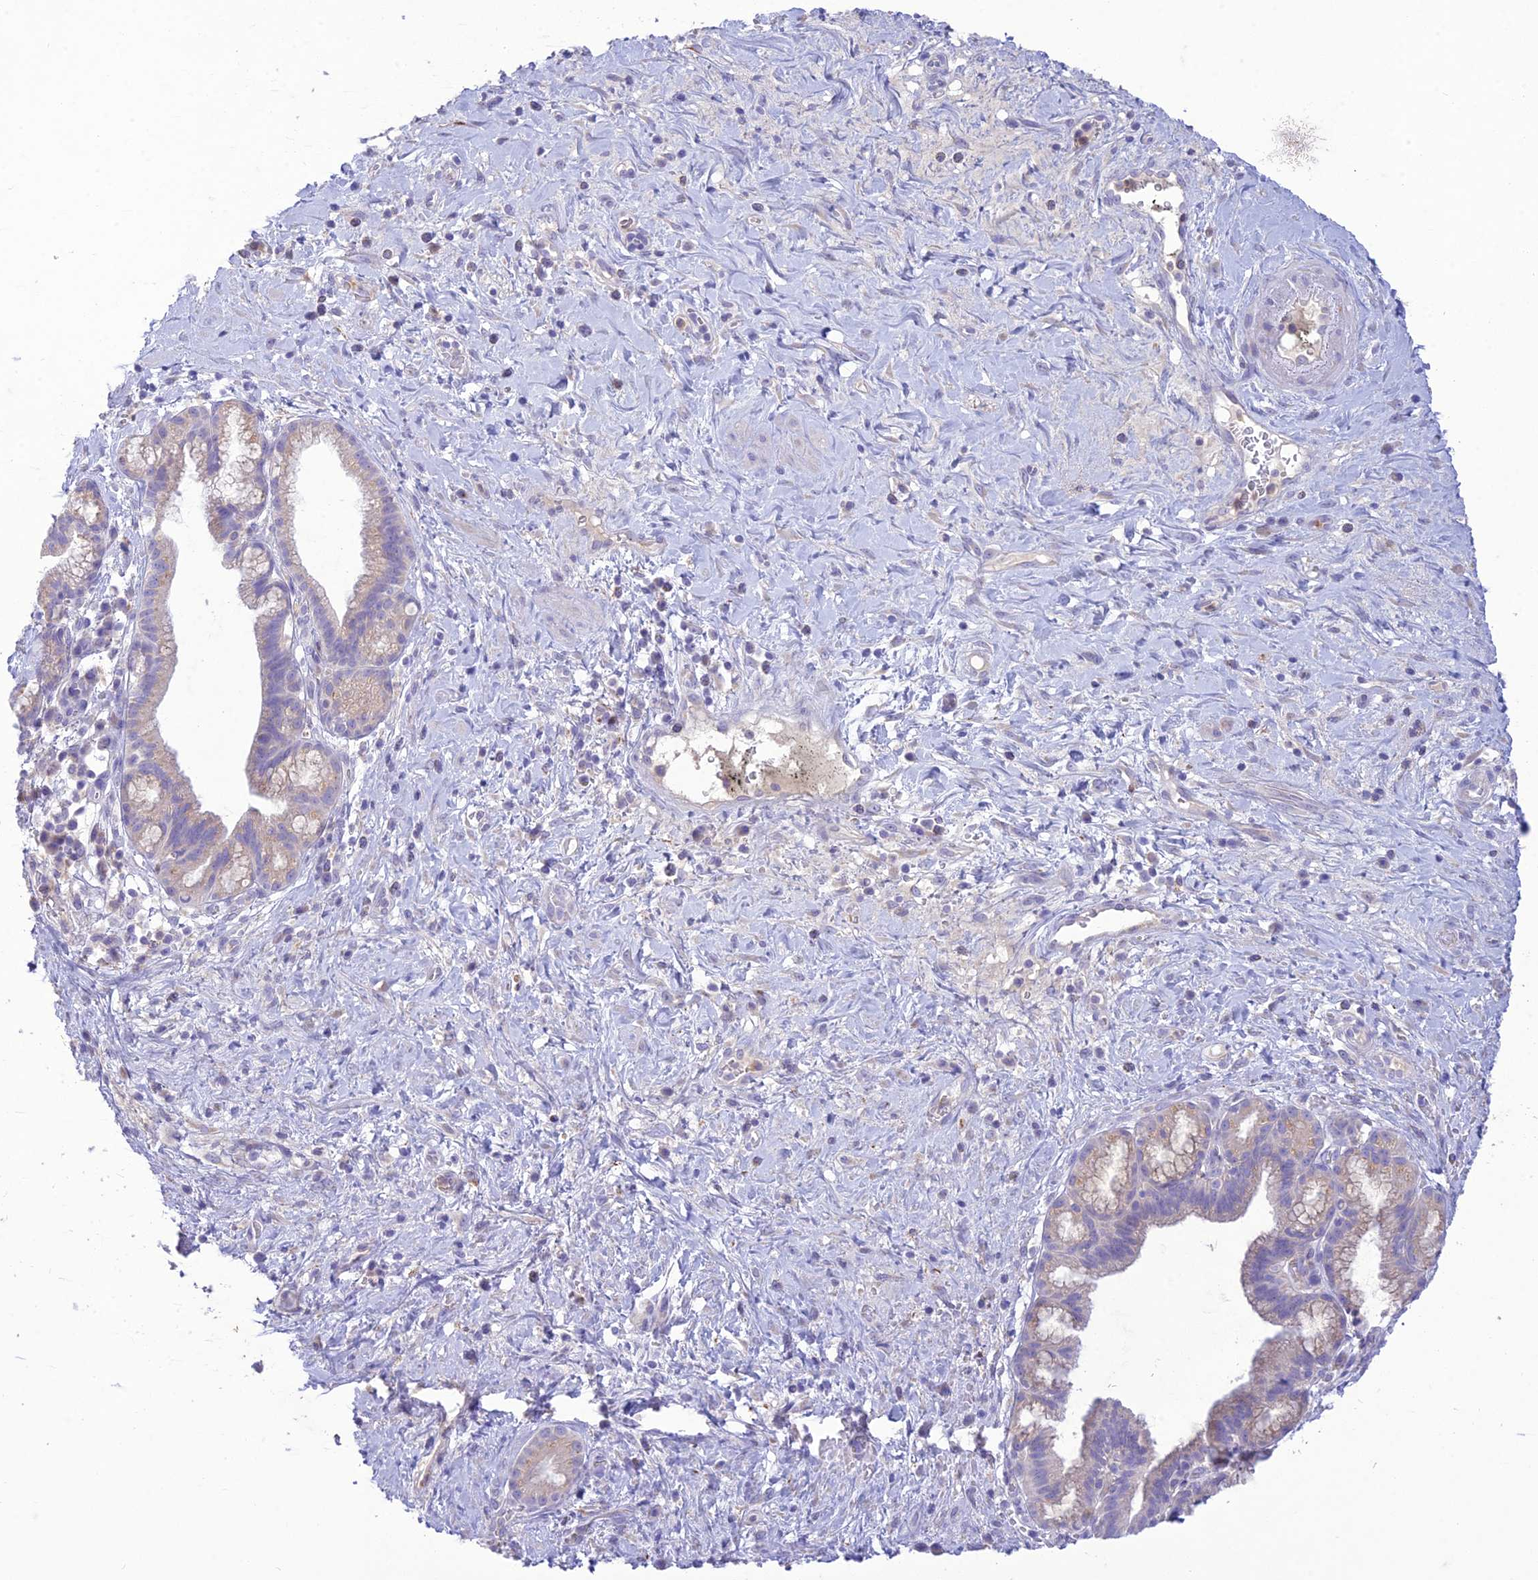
{"staining": {"intensity": "weak", "quantity": "<25%", "location": "cytoplasmic/membranous"}, "tissue": "pancreatic cancer", "cell_type": "Tumor cells", "image_type": "cancer", "snomed": [{"axis": "morphology", "description": "Adenocarcinoma, NOS"}, {"axis": "topography", "description": "Pancreas"}], "caption": "Photomicrograph shows no significant protein expression in tumor cells of pancreatic adenocarcinoma.", "gene": "SLC13A5", "patient": {"sex": "male", "age": 72}}